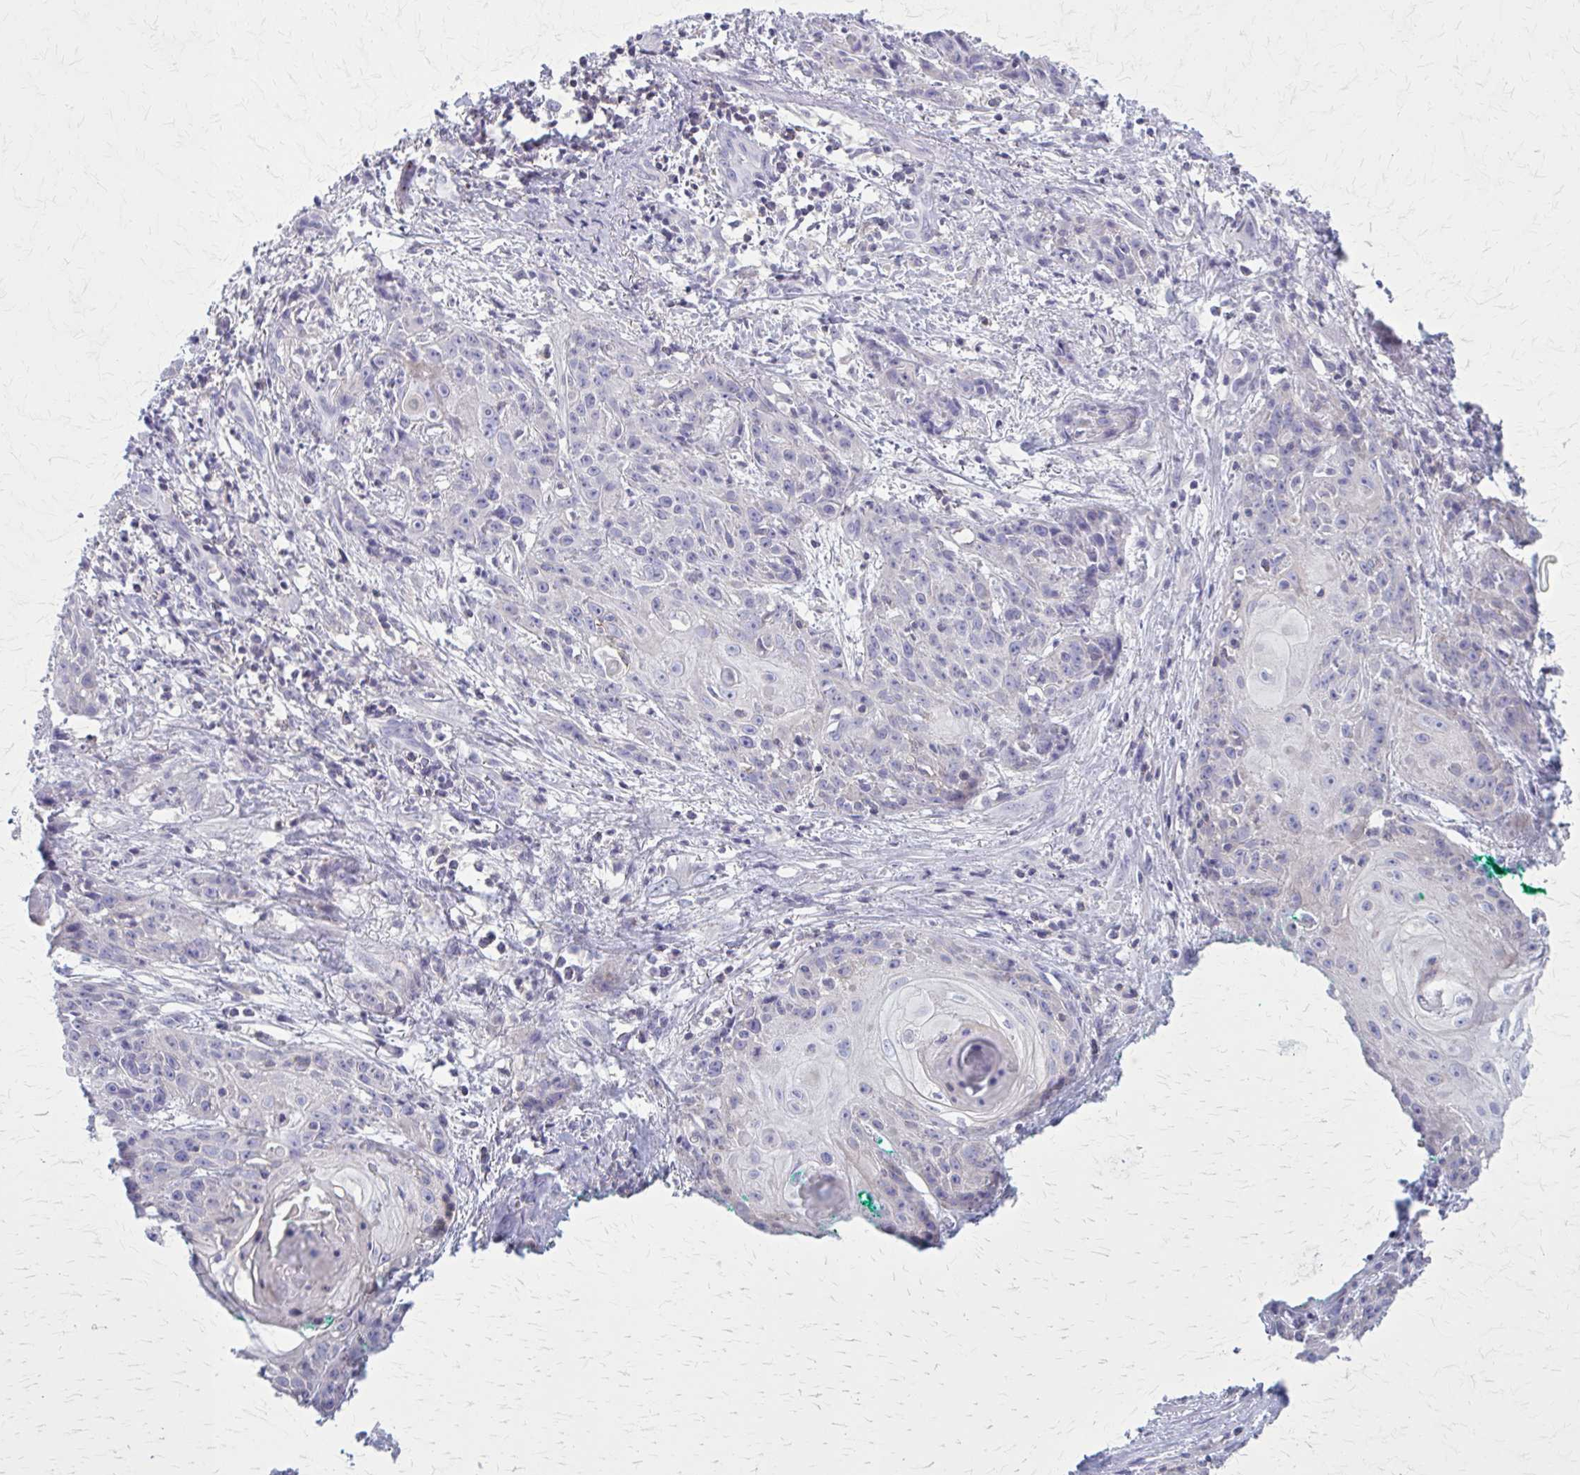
{"staining": {"intensity": "negative", "quantity": "none", "location": "none"}, "tissue": "skin cancer", "cell_type": "Tumor cells", "image_type": "cancer", "snomed": [{"axis": "morphology", "description": "Squamous cell carcinoma, NOS"}, {"axis": "topography", "description": "Skin"}, {"axis": "topography", "description": "Vulva"}], "caption": "Tumor cells are negative for brown protein staining in skin squamous cell carcinoma.", "gene": "PITPNM1", "patient": {"sex": "female", "age": 76}}